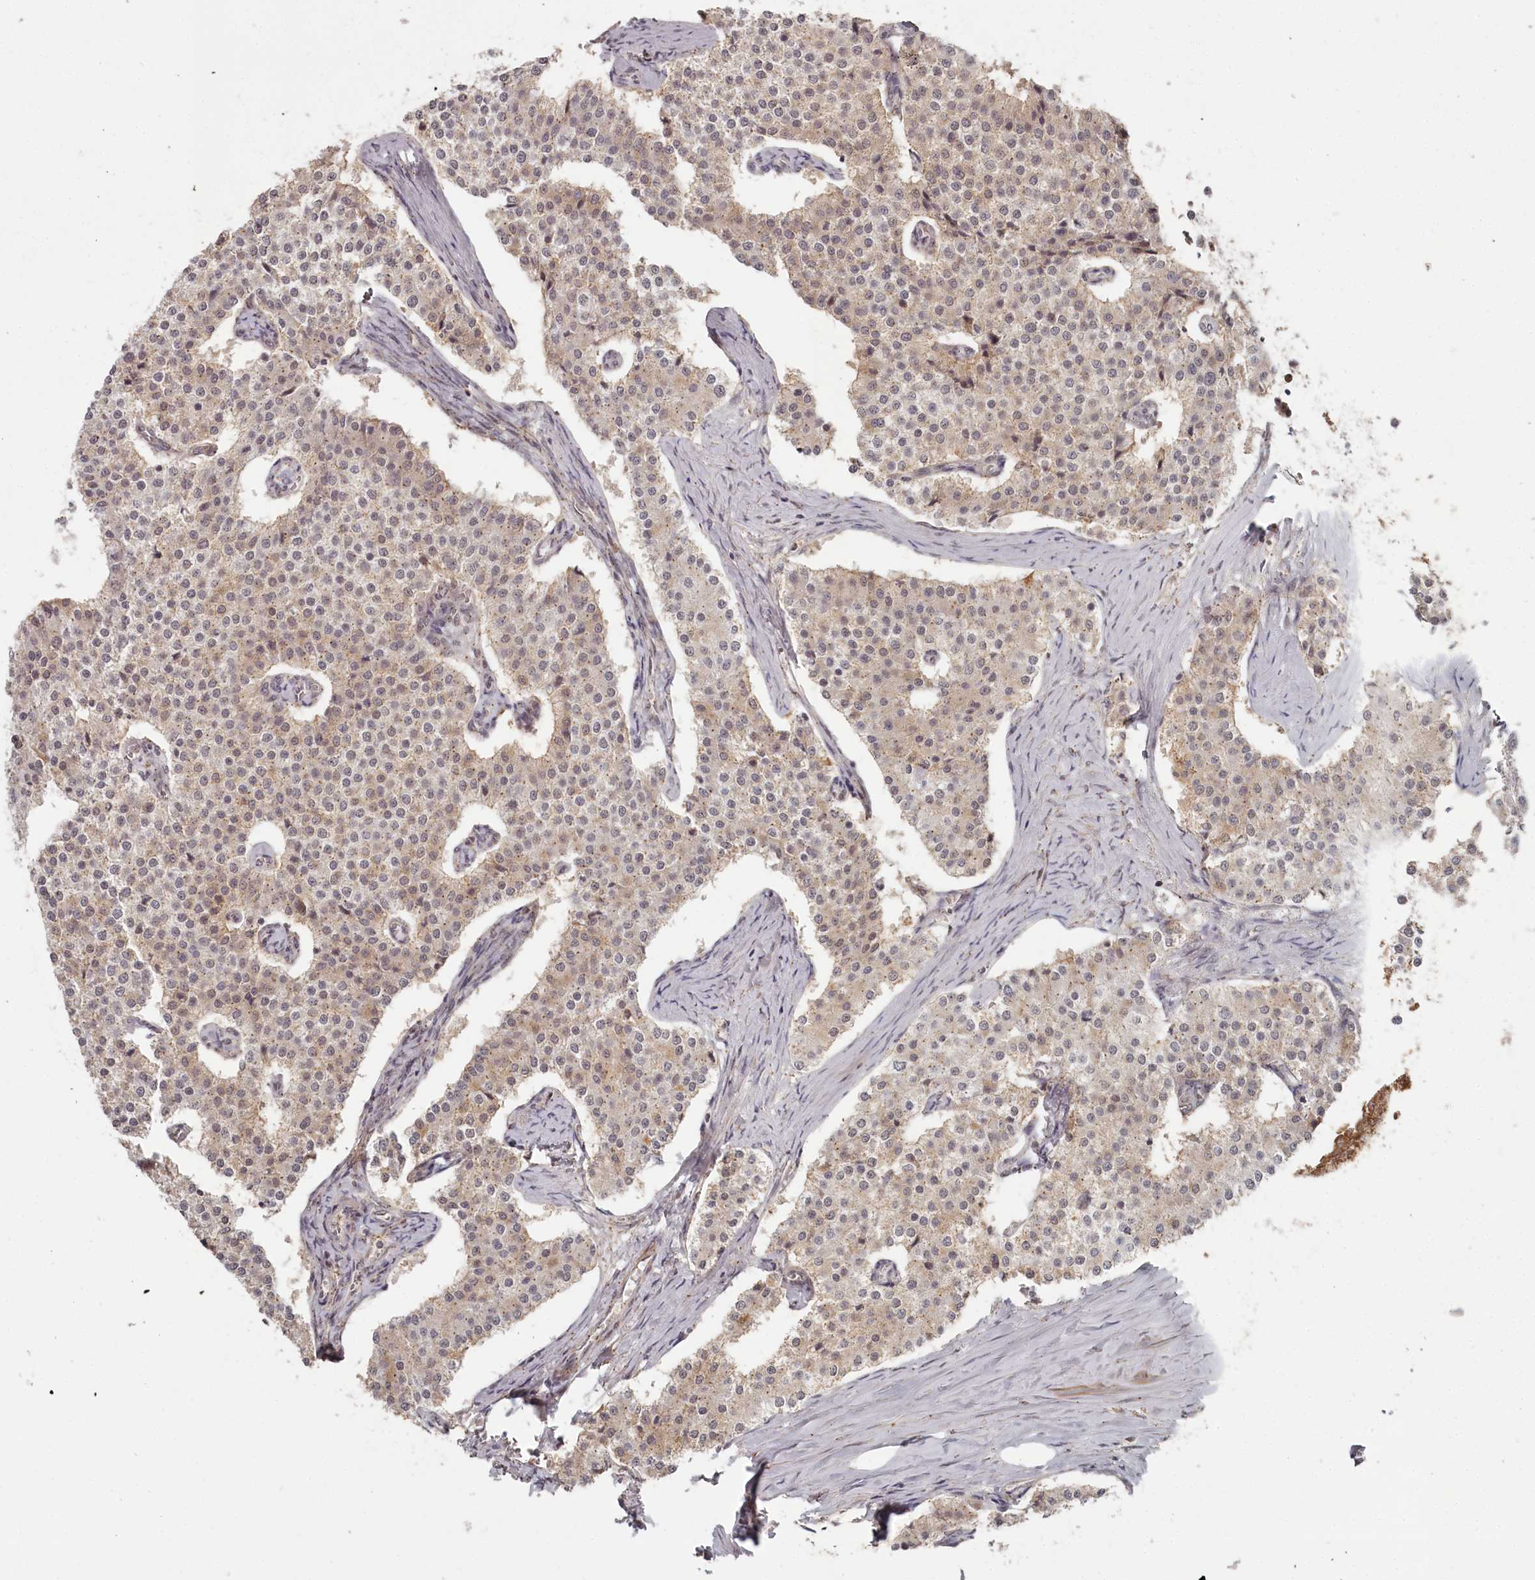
{"staining": {"intensity": "weak", "quantity": "25%-75%", "location": "cytoplasmic/membranous"}, "tissue": "carcinoid", "cell_type": "Tumor cells", "image_type": "cancer", "snomed": [{"axis": "morphology", "description": "Carcinoid, malignant, NOS"}, {"axis": "topography", "description": "Colon"}], "caption": "The image demonstrates staining of carcinoid, revealing weak cytoplasmic/membranous protein positivity (brown color) within tumor cells.", "gene": "EXOSC1", "patient": {"sex": "female", "age": 52}}